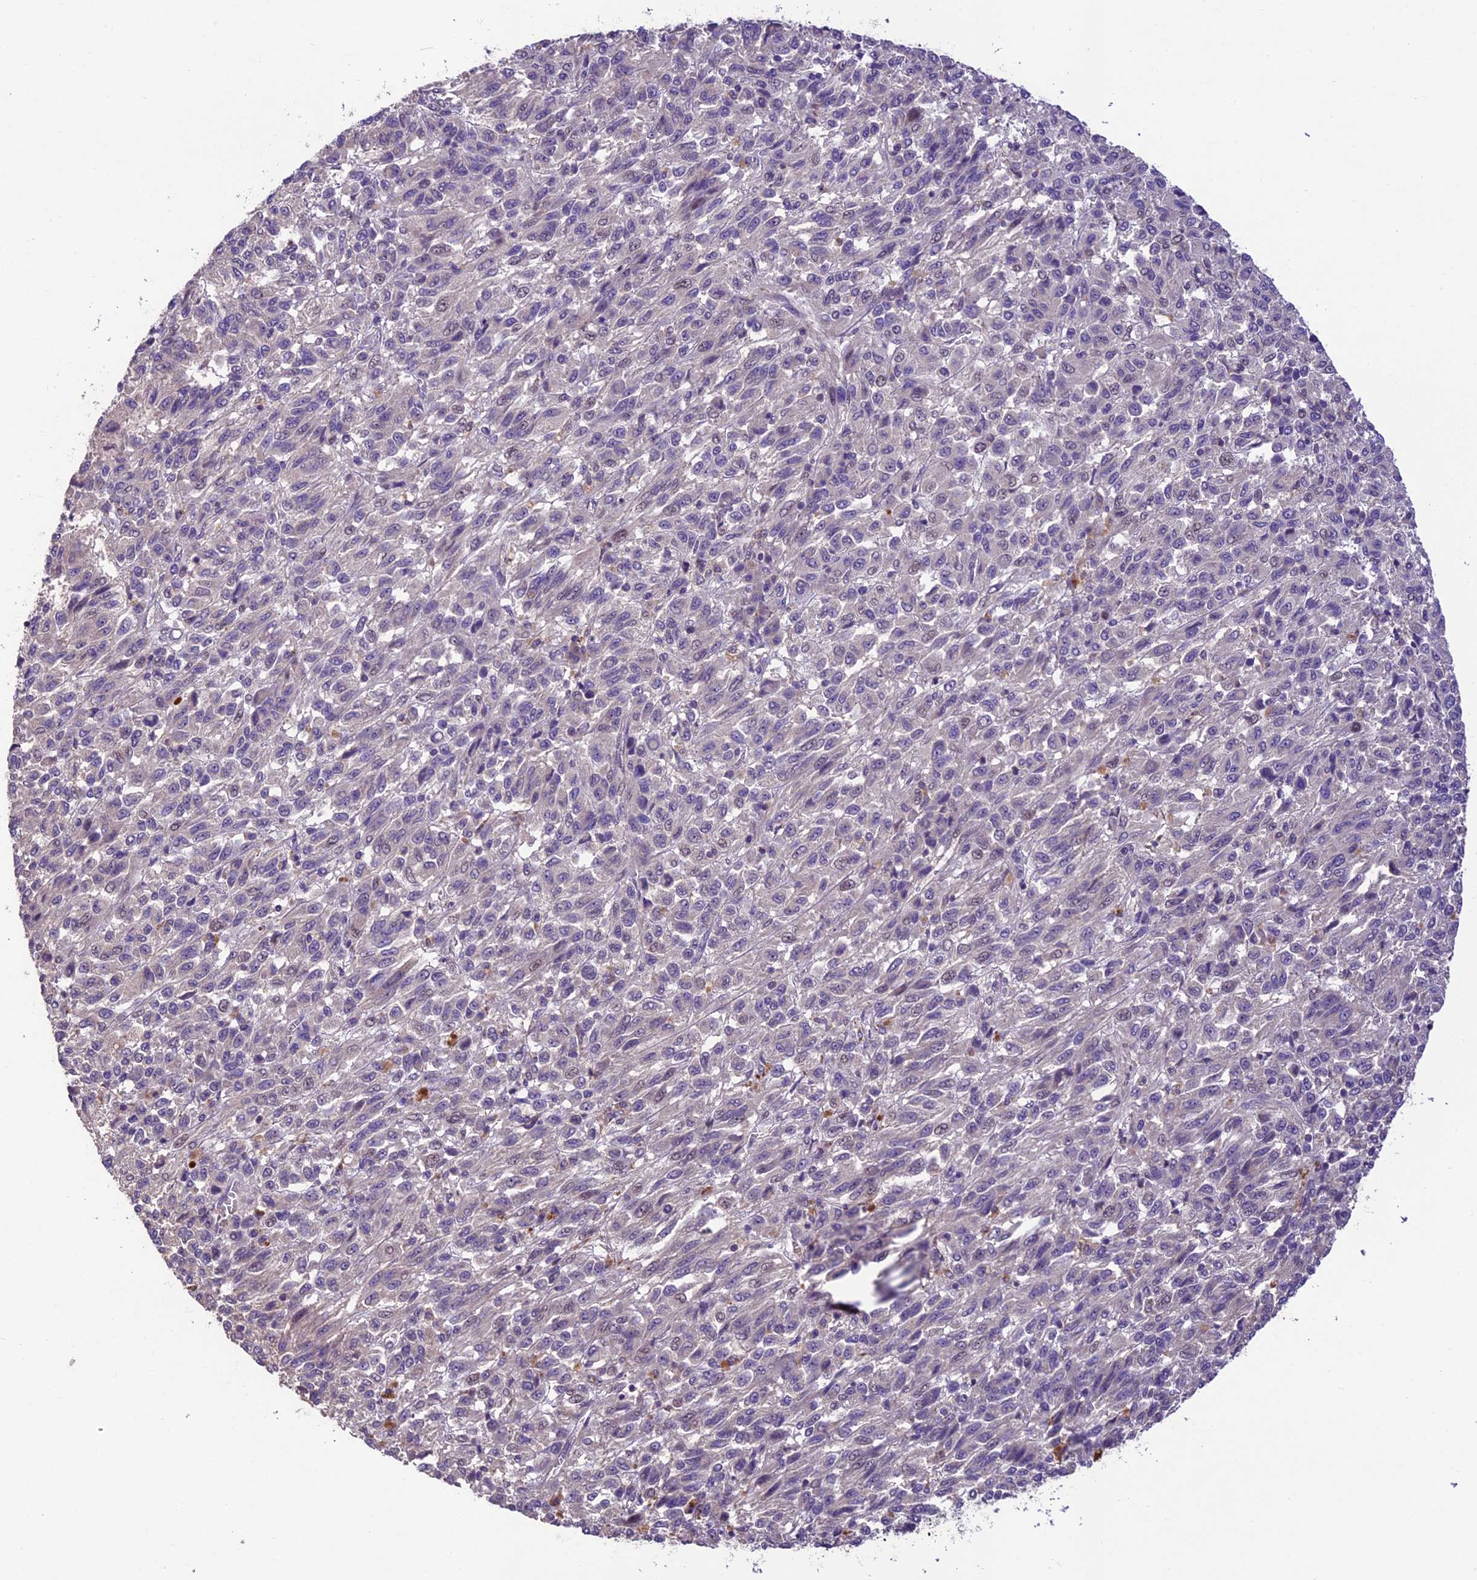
{"staining": {"intensity": "negative", "quantity": "none", "location": "none"}, "tissue": "melanoma", "cell_type": "Tumor cells", "image_type": "cancer", "snomed": [{"axis": "morphology", "description": "Malignant melanoma, Metastatic site"}, {"axis": "topography", "description": "Lung"}], "caption": "Malignant melanoma (metastatic site) stained for a protein using immunohistochemistry (IHC) demonstrates no expression tumor cells.", "gene": "DGKH", "patient": {"sex": "male", "age": 64}}